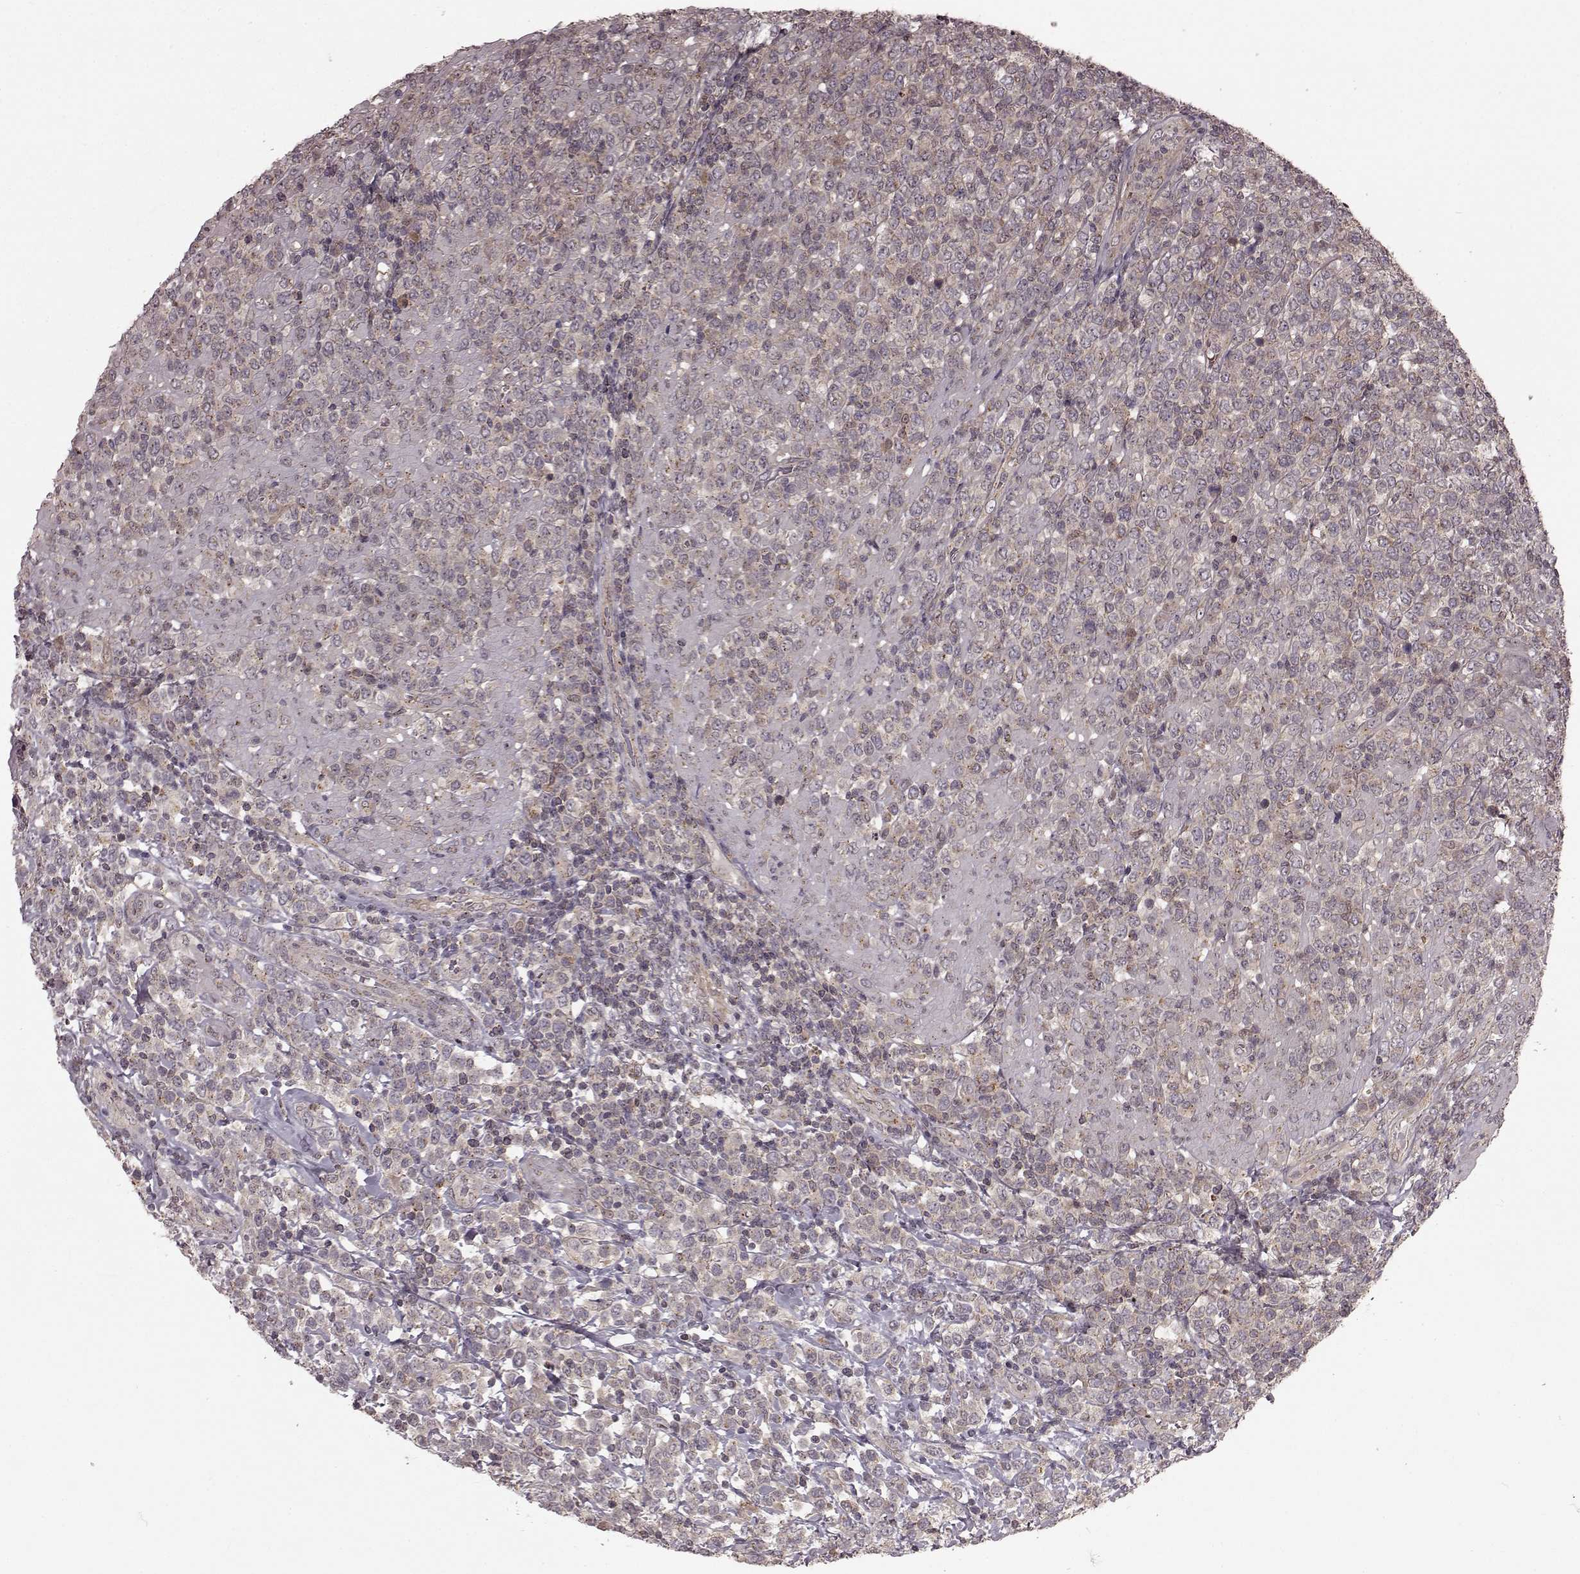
{"staining": {"intensity": "weak", "quantity": "<25%", "location": "cytoplasmic/membranous"}, "tissue": "lymphoma", "cell_type": "Tumor cells", "image_type": "cancer", "snomed": [{"axis": "morphology", "description": "Malignant lymphoma, non-Hodgkin's type, High grade"}, {"axis": "topography", "description": "Soft tissue"}], "caption": "Human high-grade malignant lymphoma, non-Hodgkin's type stained for a protein using IHC shows no staining in tumor cells.", "gene": "GSS", "patient": {"sex": "female", "age": 56}}